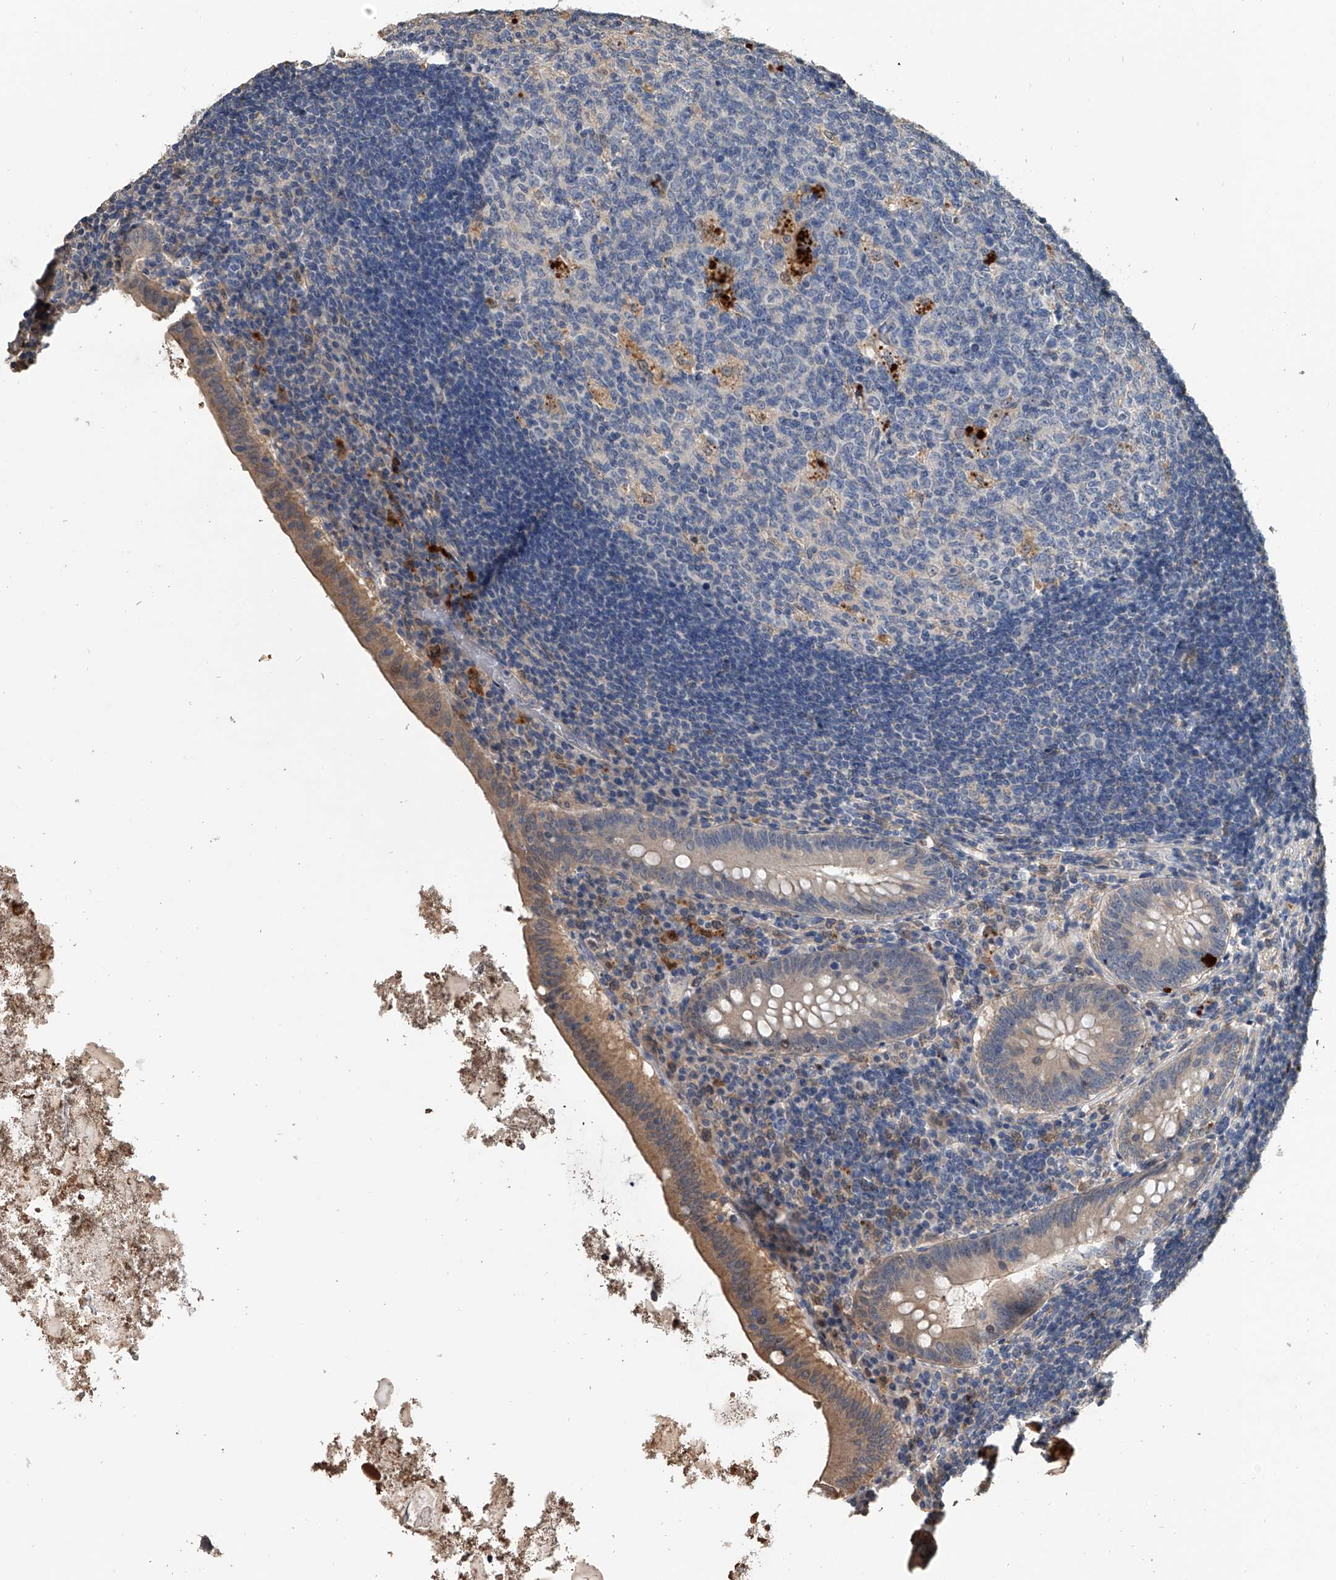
{"staining": {"intensity": "moderate", "quantity": "<25%", "location": "cytoplasmic/membranous"}, "tissue": "appendix", "cell_type": "Glandular cells", "image_type": "normal", "snomed": [{"axis": "morphology", "description": "Normal tissue, NOS"}, {"axis": "topography", "description": "Appendix"}], "caption": "High-magnification brightfield microscopy of normal appendix stained with DAB (brown) and counterstained with hematoxylin (blue). glandular cells exhibit moderate cytoplasmic/membranous staining is appreciated in about<25% of cells.", "gene": "DOCK9", "patient": {"sex": "female", "age": 54}}